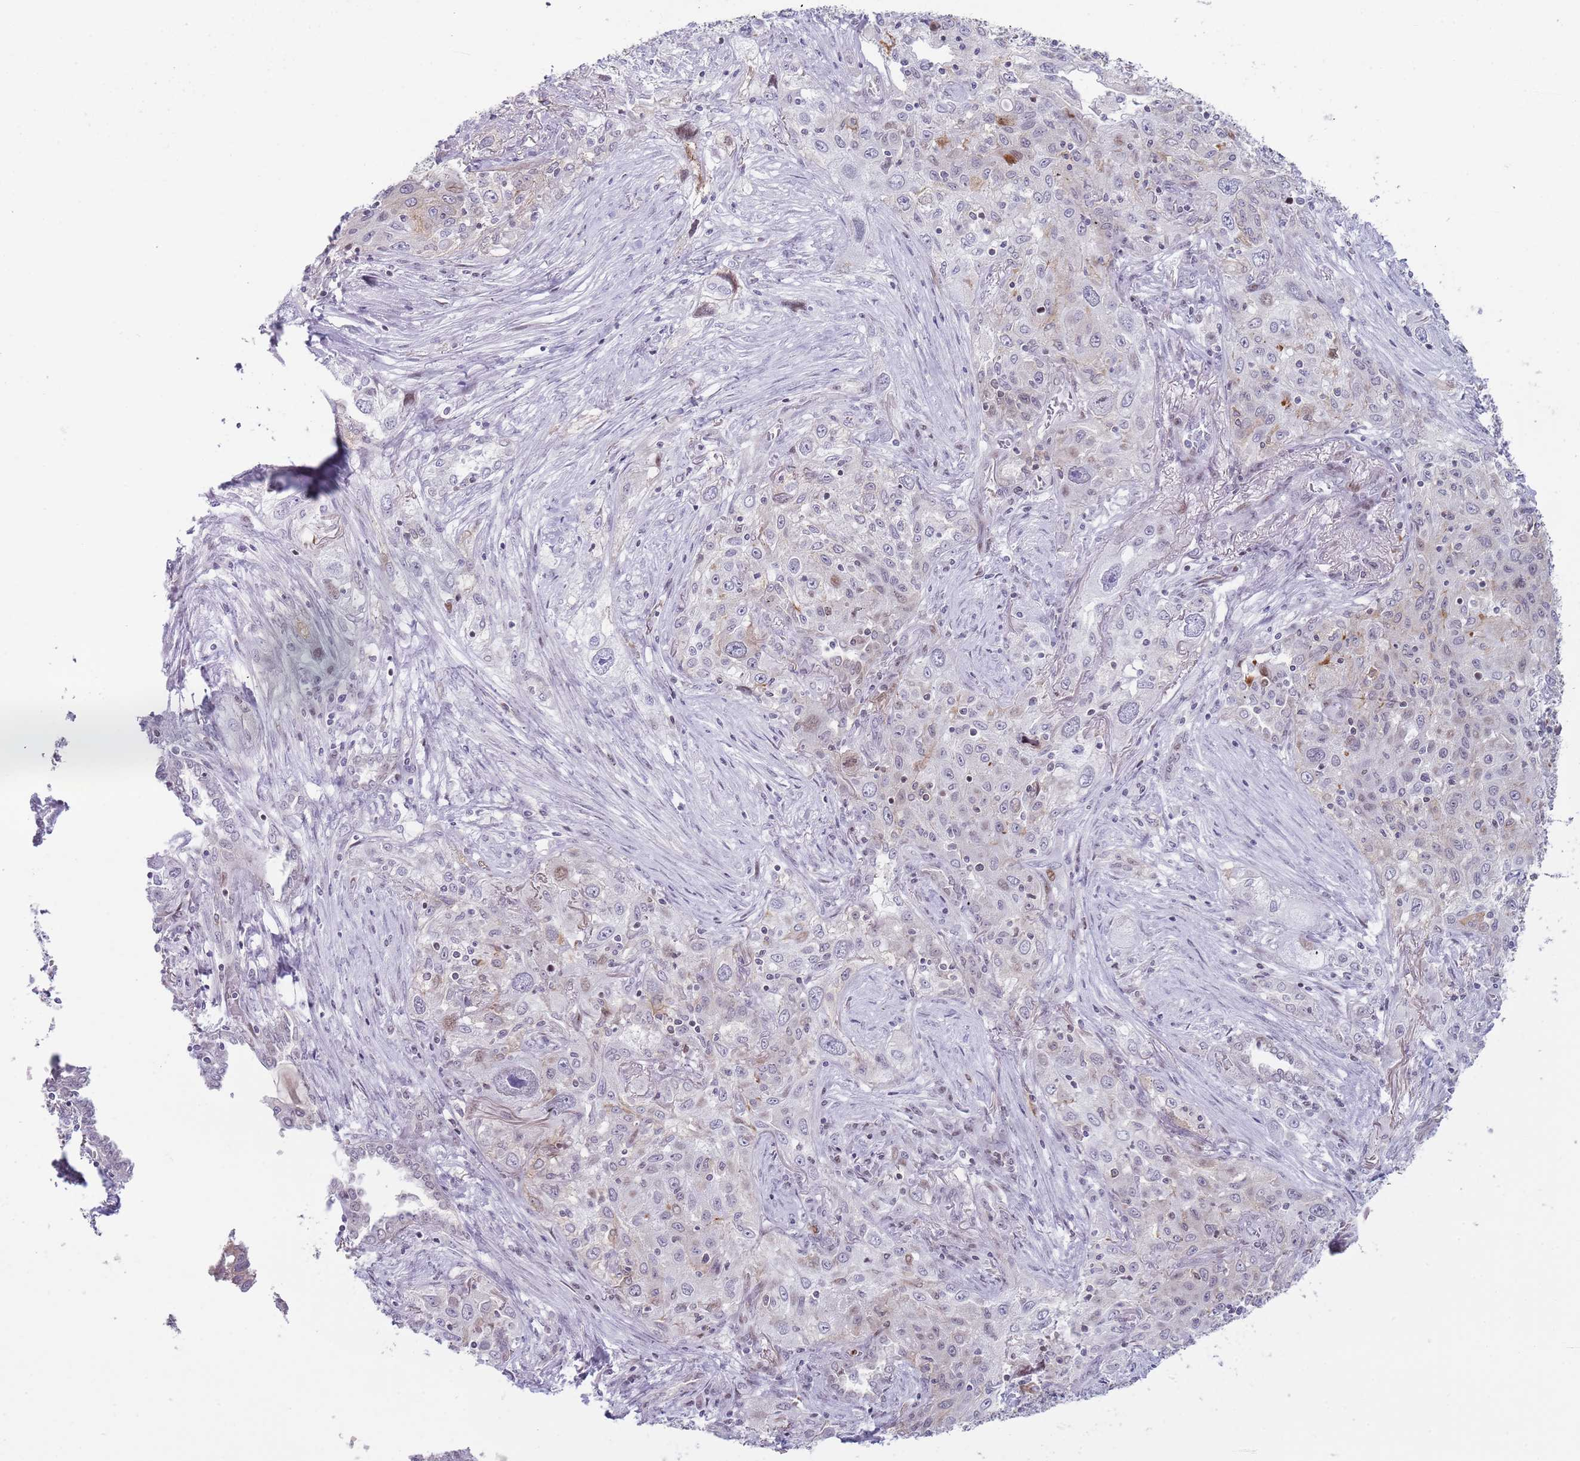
{"staining": {"intensity": "weak", "quantity": "<25%", "location": "nuclear"}, "tissue": "lung cancer", "cell_type": "Tumor cells", "image_type": "cancer", "snomed": [{"axis": "morphology", "description": "Squamous cell carcinoma, NOS"}, {"axis": "topography", "description": "Lung"}], "caption": "The photomicrograph exhibits no significant staining in tumor cells of squamous cell carcinoma (lung).", "gene": "HDAC8", "patient": {"sex": "female", "age": 69}}